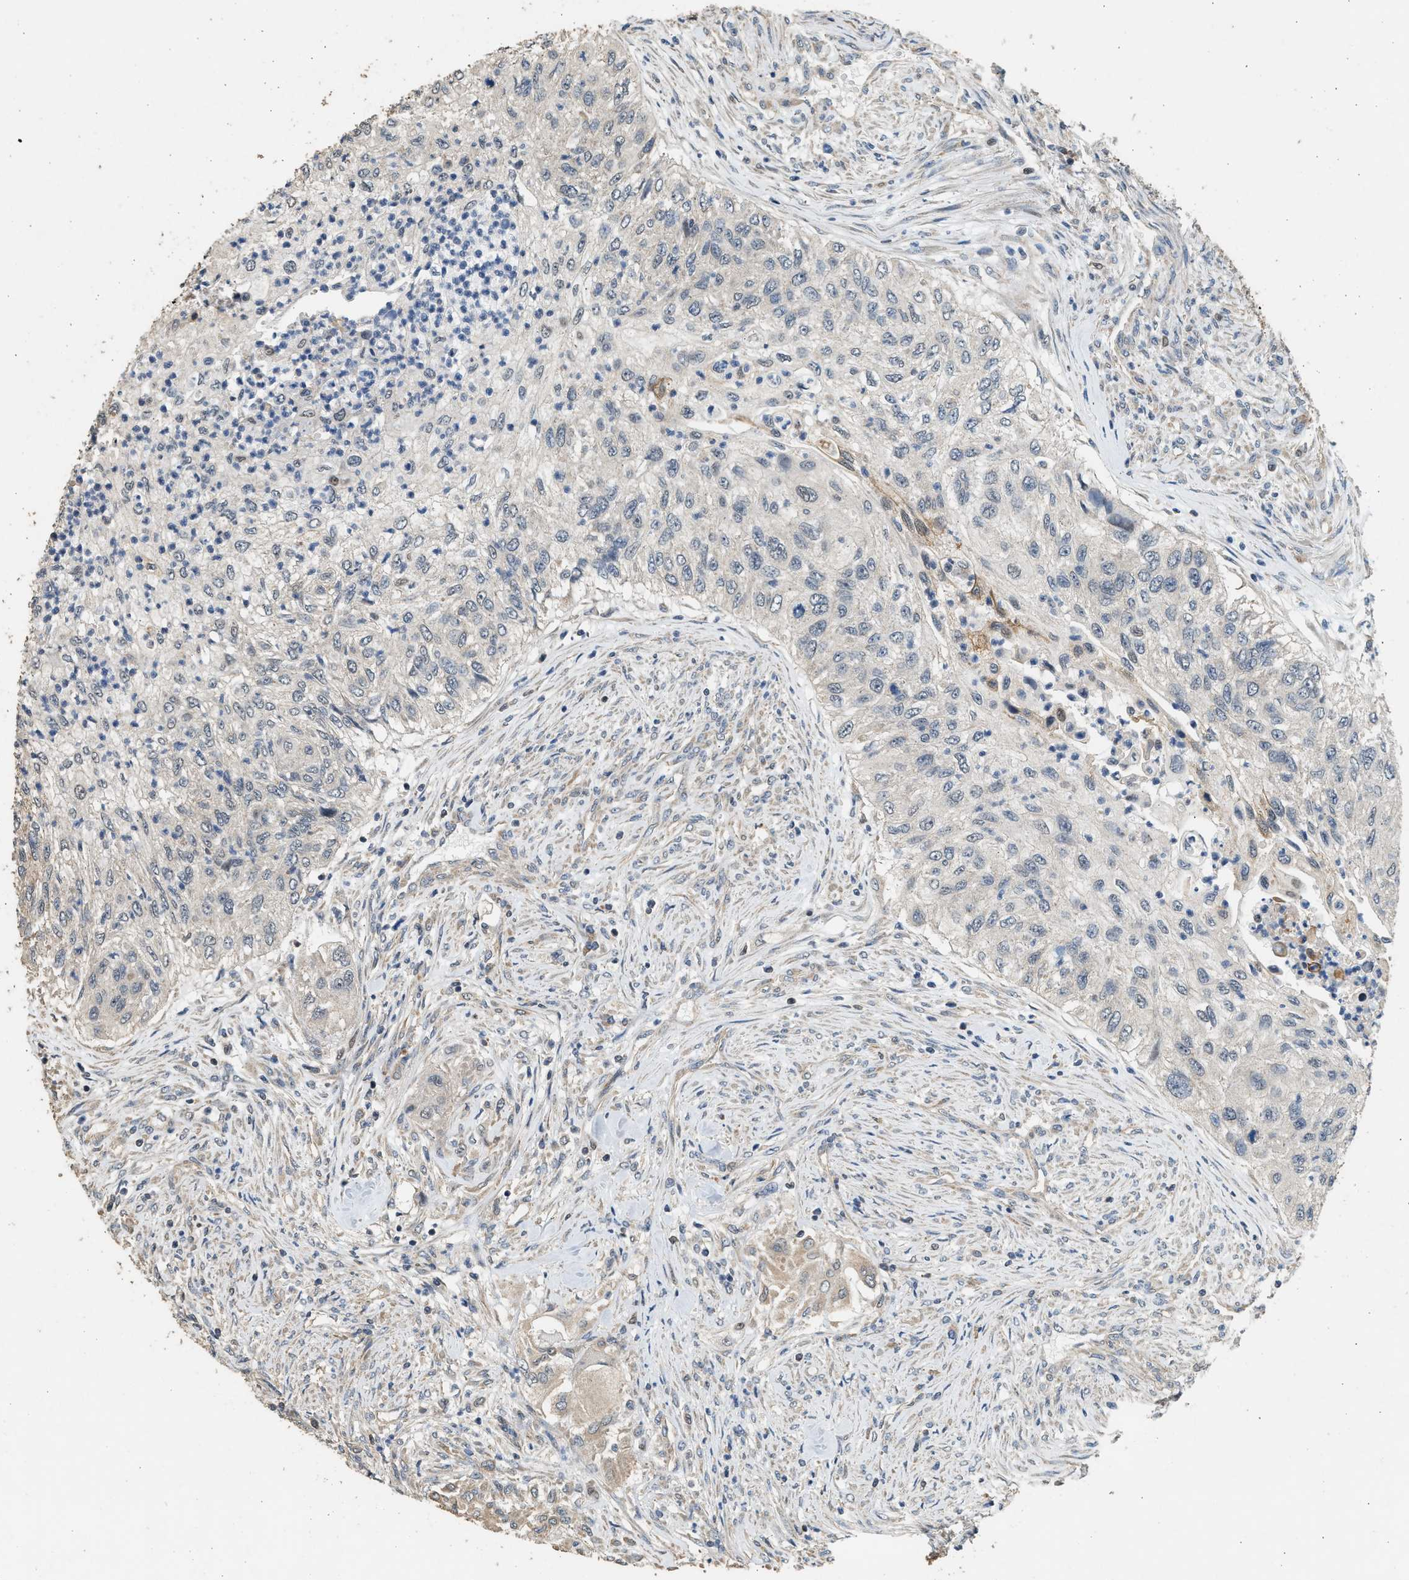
{"staining": {"intensity": "negative", "quantity": "none", "location": "none"}, "tissue": "urothelial cancer", "cell_type": "Tumor cells", "image_type": "cancer", "snomed": [{"axis": "morphology", "description": "Urothelial carcinoma, High grade"}, {"axis": "topography", "description": "Urinary bladder"}], "caption": "A high-resolution histopathology image shows IHC staining of urothelial carcinoma (high-grade), which exhibits no significant positivity in tumor cells.", "gene": "PCLO", "patient": {"sex": "female", "age": 60}}